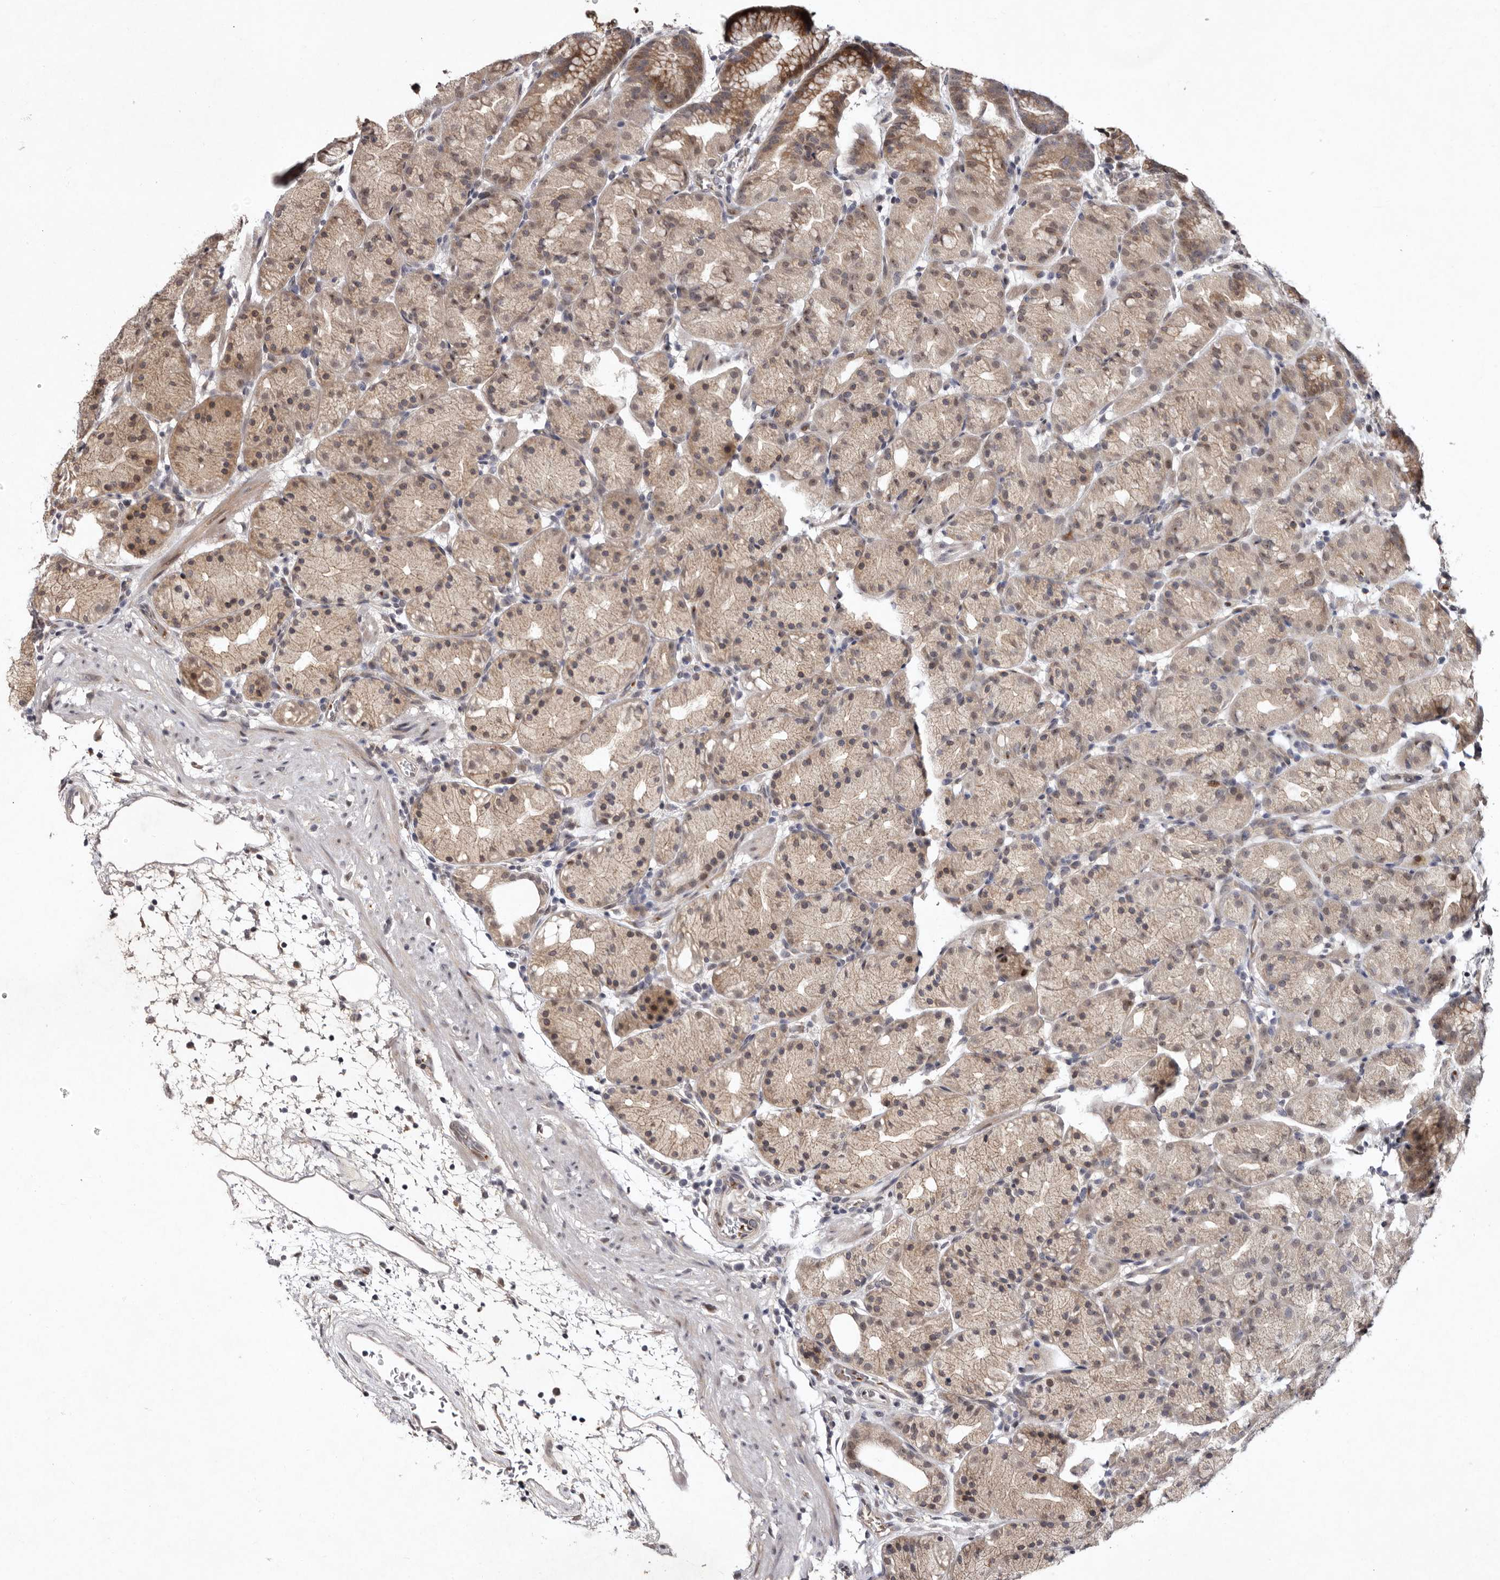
{"staining": {"intensity": "moderate", "quantity": "25%-75%", "location": "cytoplasmic/membranous,nuclear"}, "tissue": "stomach", "cell_type": "Glandular cells", "image_type": "normal", "snomed": [{"axis": "morphology", "description": "Normal tissue, NOS"}, {"axis": "topography", "description": "Stomach, upper"}], "caption": "This is an image of IHC staining of benign stomach, which shows moderate positivity in the cytoplasmic/membranous,nuclear of glandular cells.", "gene": "ABL1", "patient": {"sex": "male", "age": 48}}